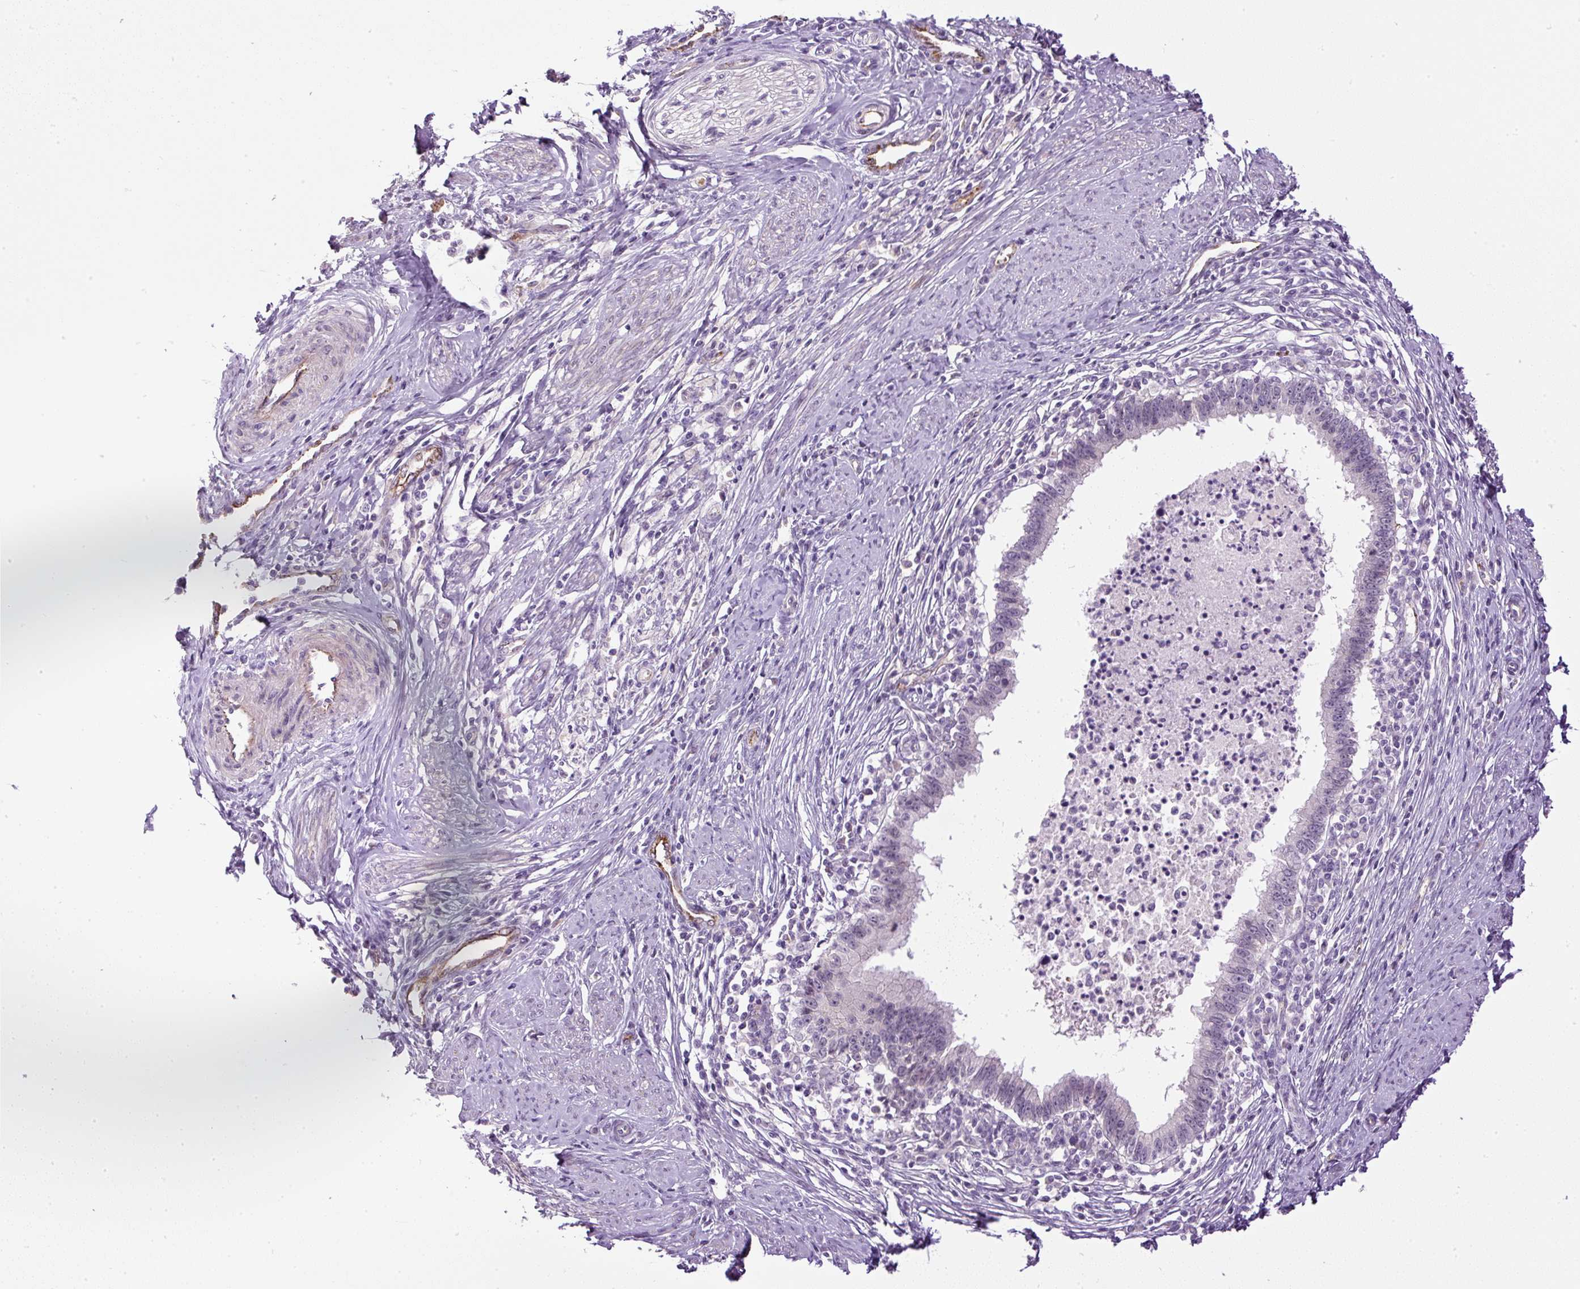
{"staining": {"intensity": "negative", "quantity": "none", "location": "none"}, "tissue": "cervical cancer", "cell_type": "Tumor cells", "image_type": "cancer", "snomed": [{"axis": "morphology", "description": "Adenocarcinoma, NOS"}, {"axis": "topography", "description": "Cervix"}], "caption": "Immunohistochemistry micrograph of neoplastic tissue: adenocarcinoma (cervical) stained with DAB (3,3'-diaminobenzidine) demonstrates no significant protein positivity in tumor cells. Nuclei are stained in blue.", "gene": "LEFTY2", "patient": {"sex": "female", "age": 36}}